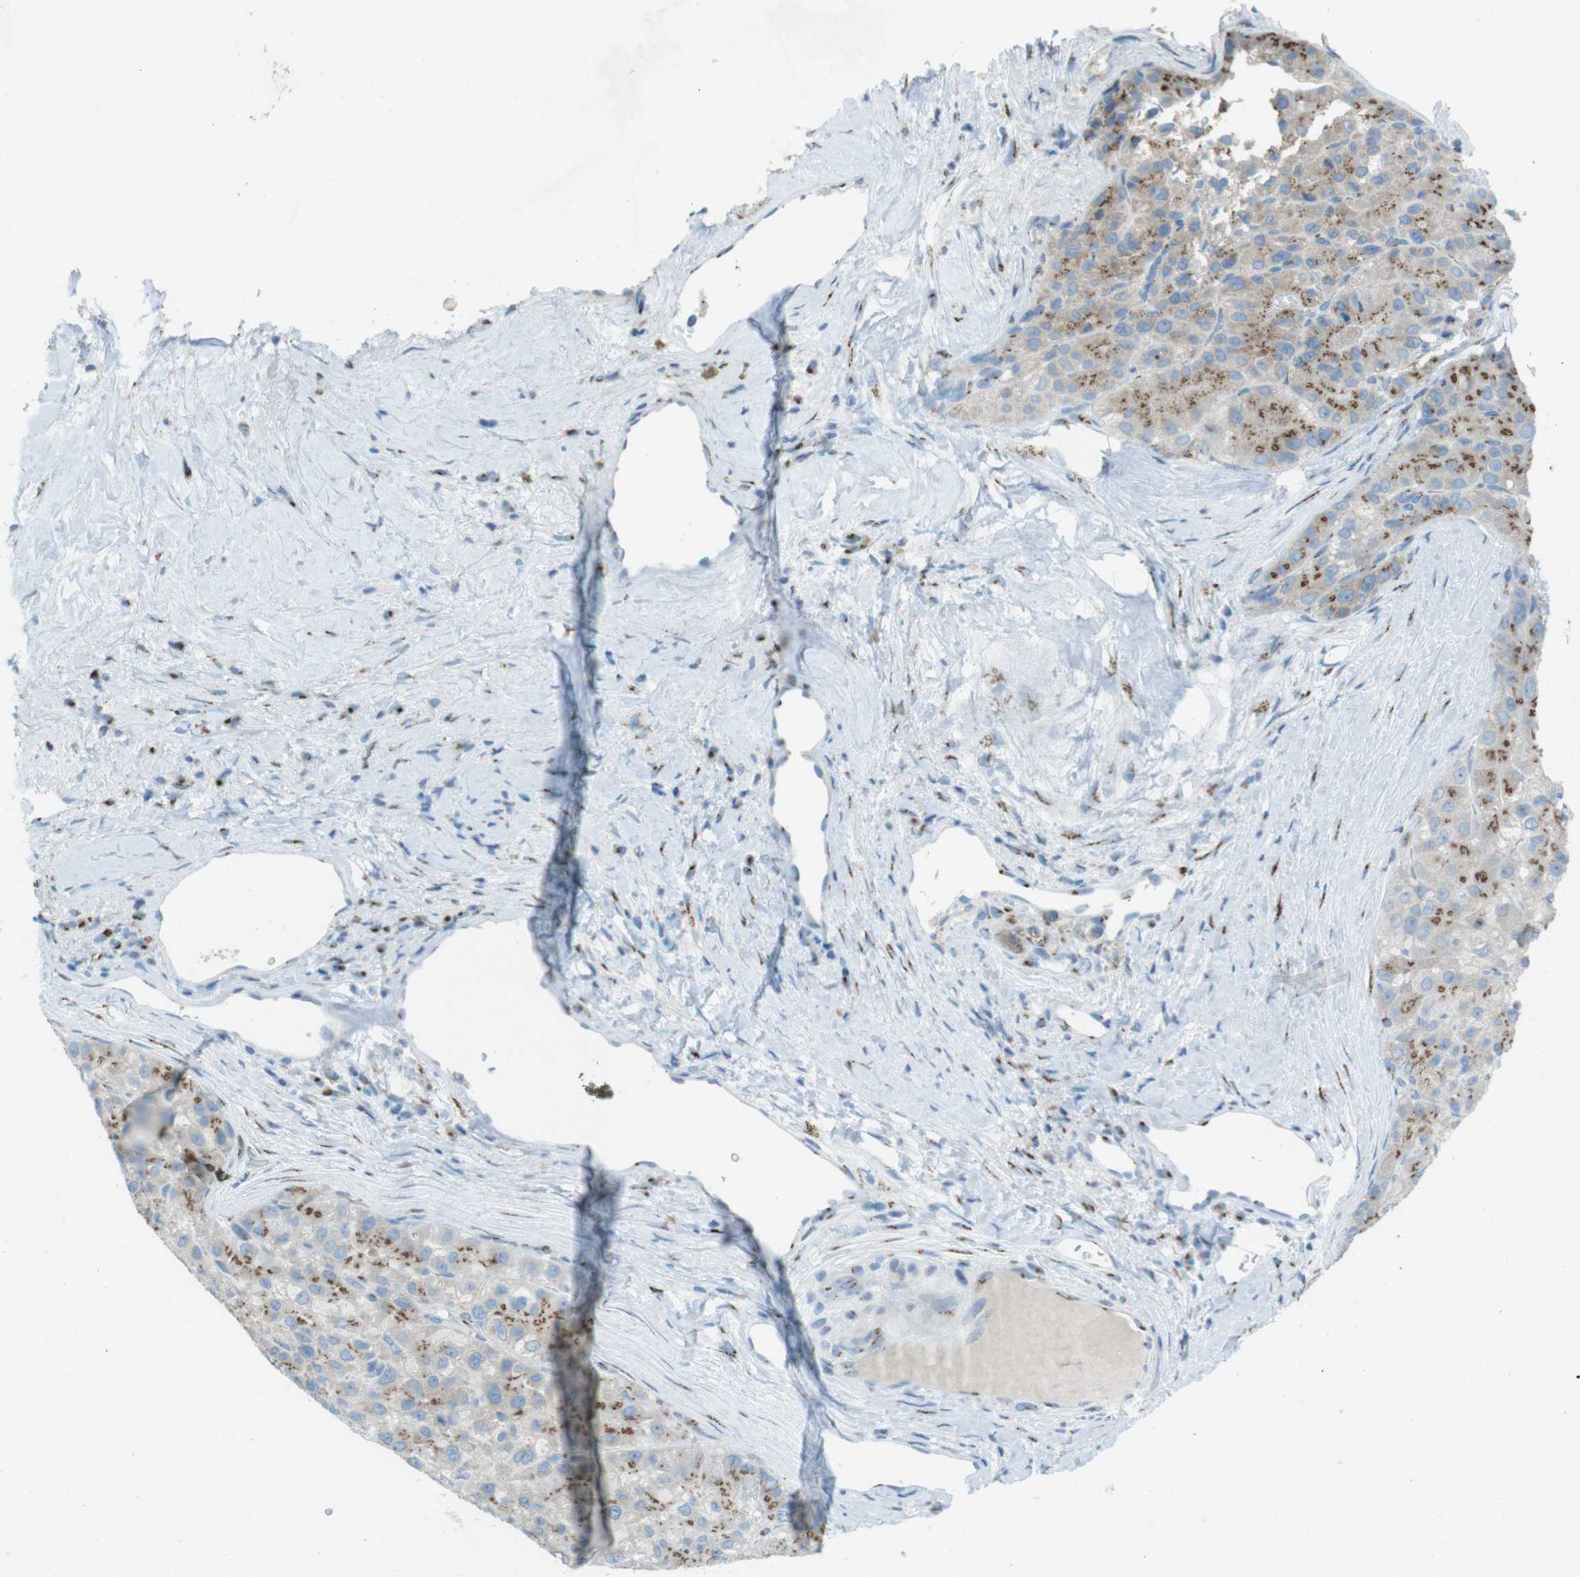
{"staining": {"intensity": "moderate", "quantity": "25%-75%", "location": "cytoplasmic/membranous"}, "tissue": "liver cancer", "cell_type": "Tumor cells", "image_type": "cancer", "snomed": [{"axis": "morphology", "description": "Carcinoma, Hepatocellular, NOS"}, {"axis": "topography", "description": "Liver"}], "caption": "Tumor cells reveal moderate cytoplasmic/membranous expression in about 25%-75% of cells in liver cancer (hepatocellular carcinoma).", "gene": "TXNDC15", "patient": {"sex": "male", "age": 80}}